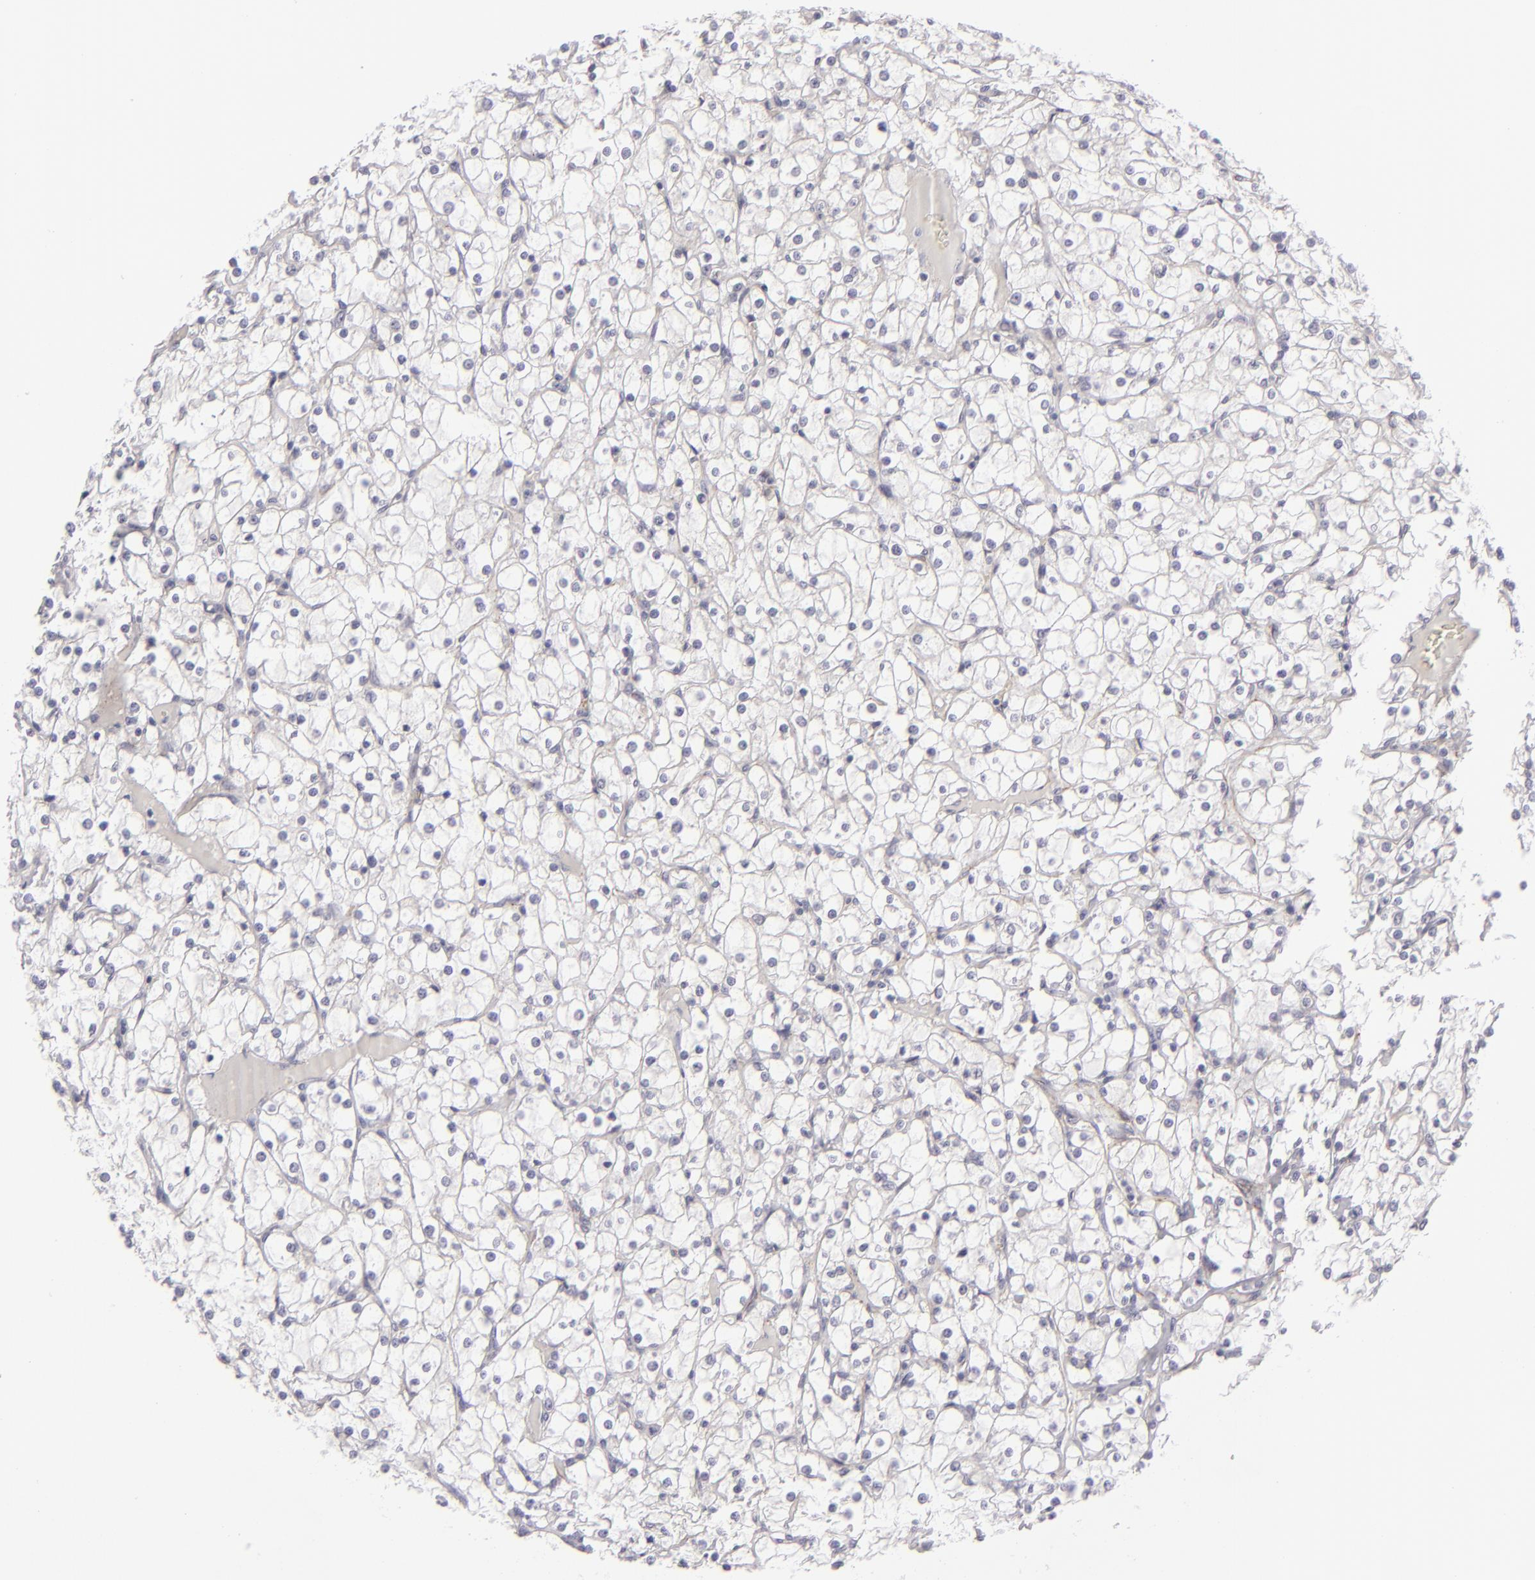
{"staining": {"intensity": "negative", "quantity": "none", "location": "none"}, "tissue": "renal cancer", "cell_type": "Tumor cells", "image_type": "cancer", "snomed": [{"axis": "morphology", "description": "Adenocarcinoma, NOS"}, {"axis": "topography", "description": "Kidney"}], "caption": "IHC of renal cancer shows no expression in tumor cells.", "gene": "JUP", "patient": {"sex": "female", "age": 73}}